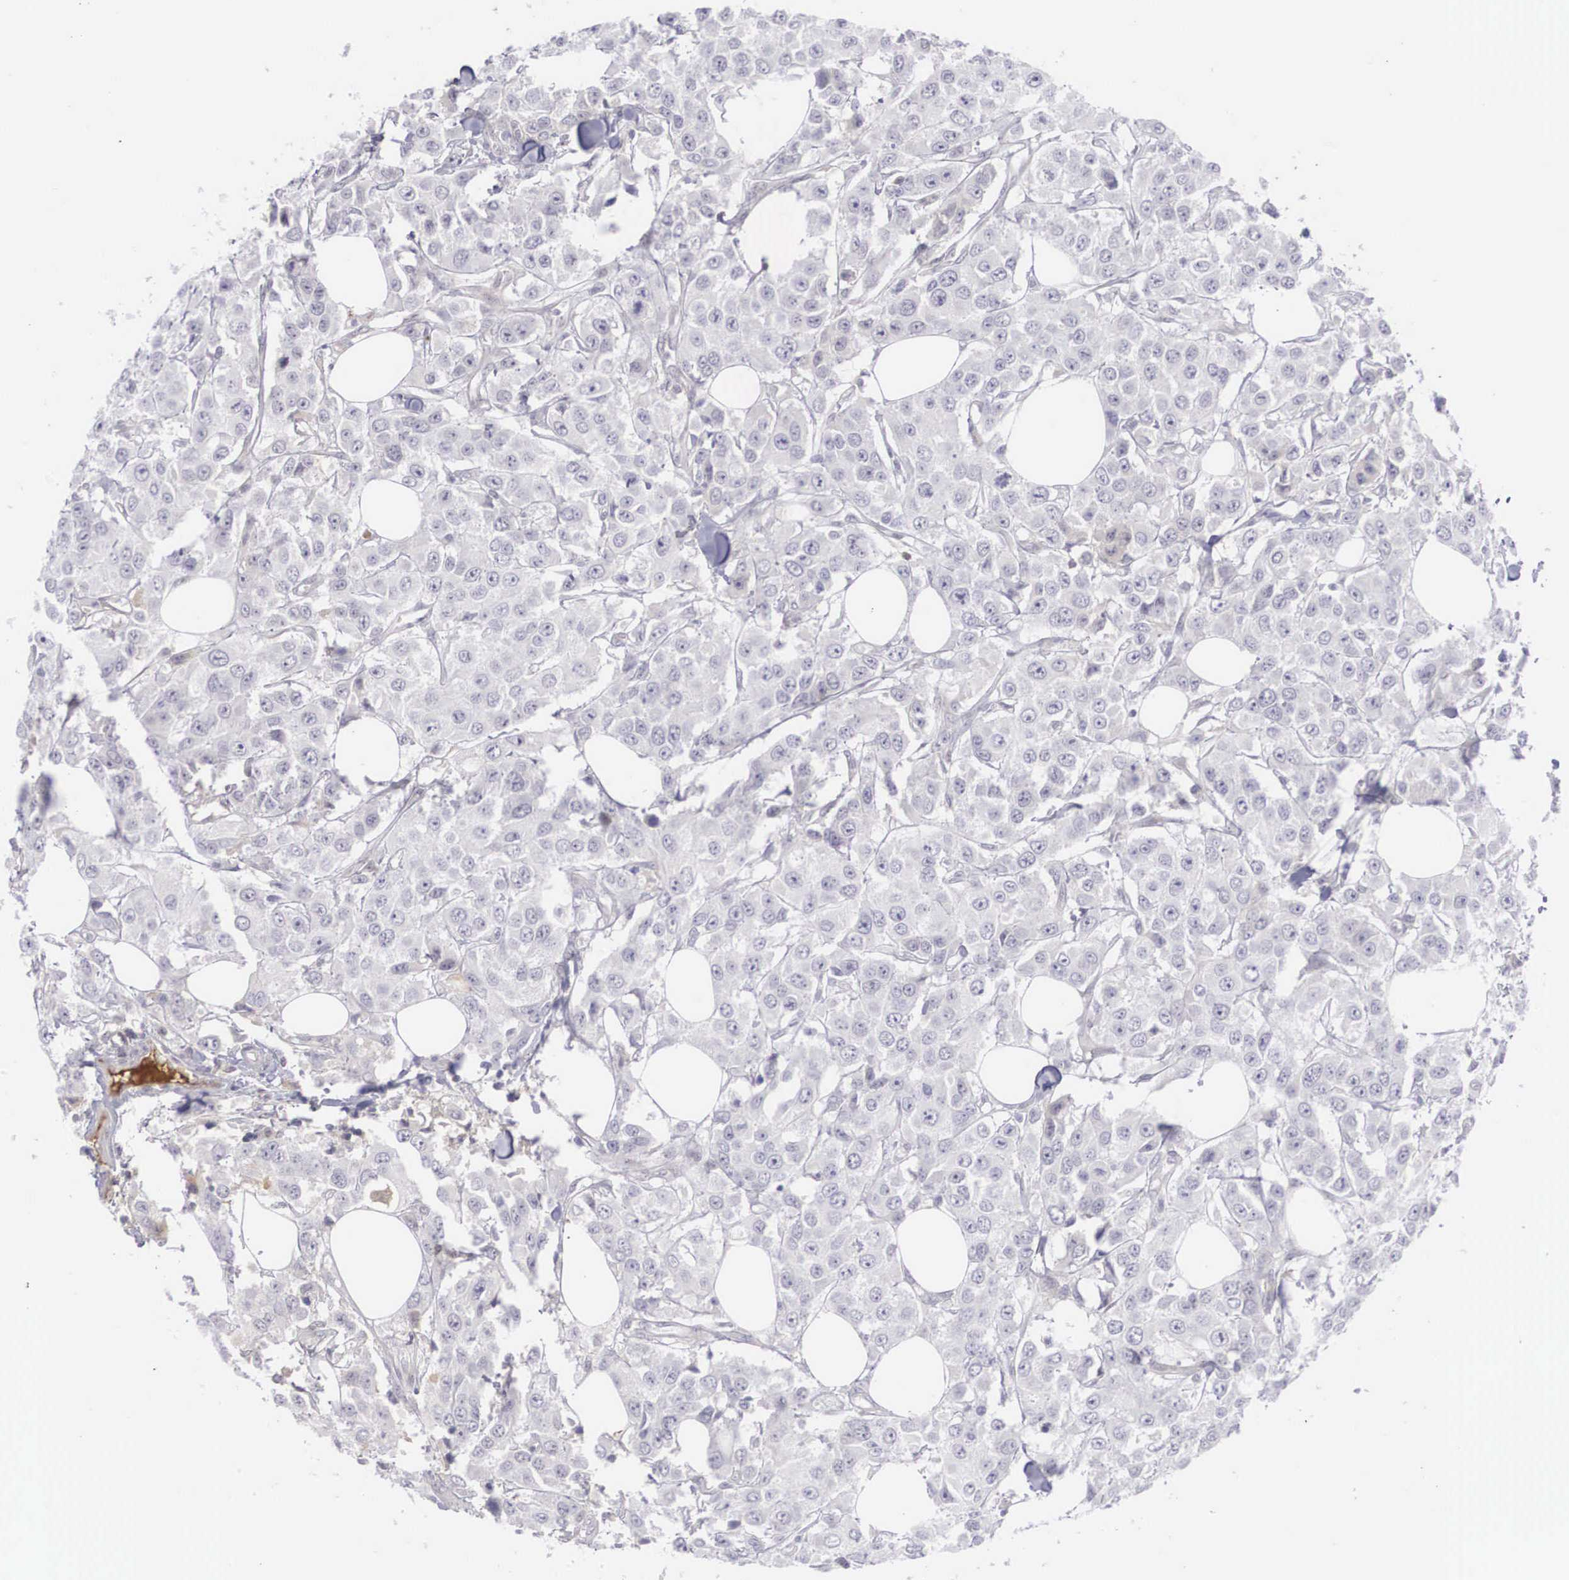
{"staining": {"intensity": "negative", "quantity": "none", "location": "none"}, "tissue": "breast cancer", "cell_type": "Tumor cells", "image_type": "cancer", "snomed": [{"axis": "morphology", "description": "Duct carcinoma"}, {"axis": "topography", "description": "Breast"}], "caption": "Tumor cells are negative for brown protein staining in breast cancer.", "gene": "RBPJ", "patient": {"sex": "female", "age": 58}}